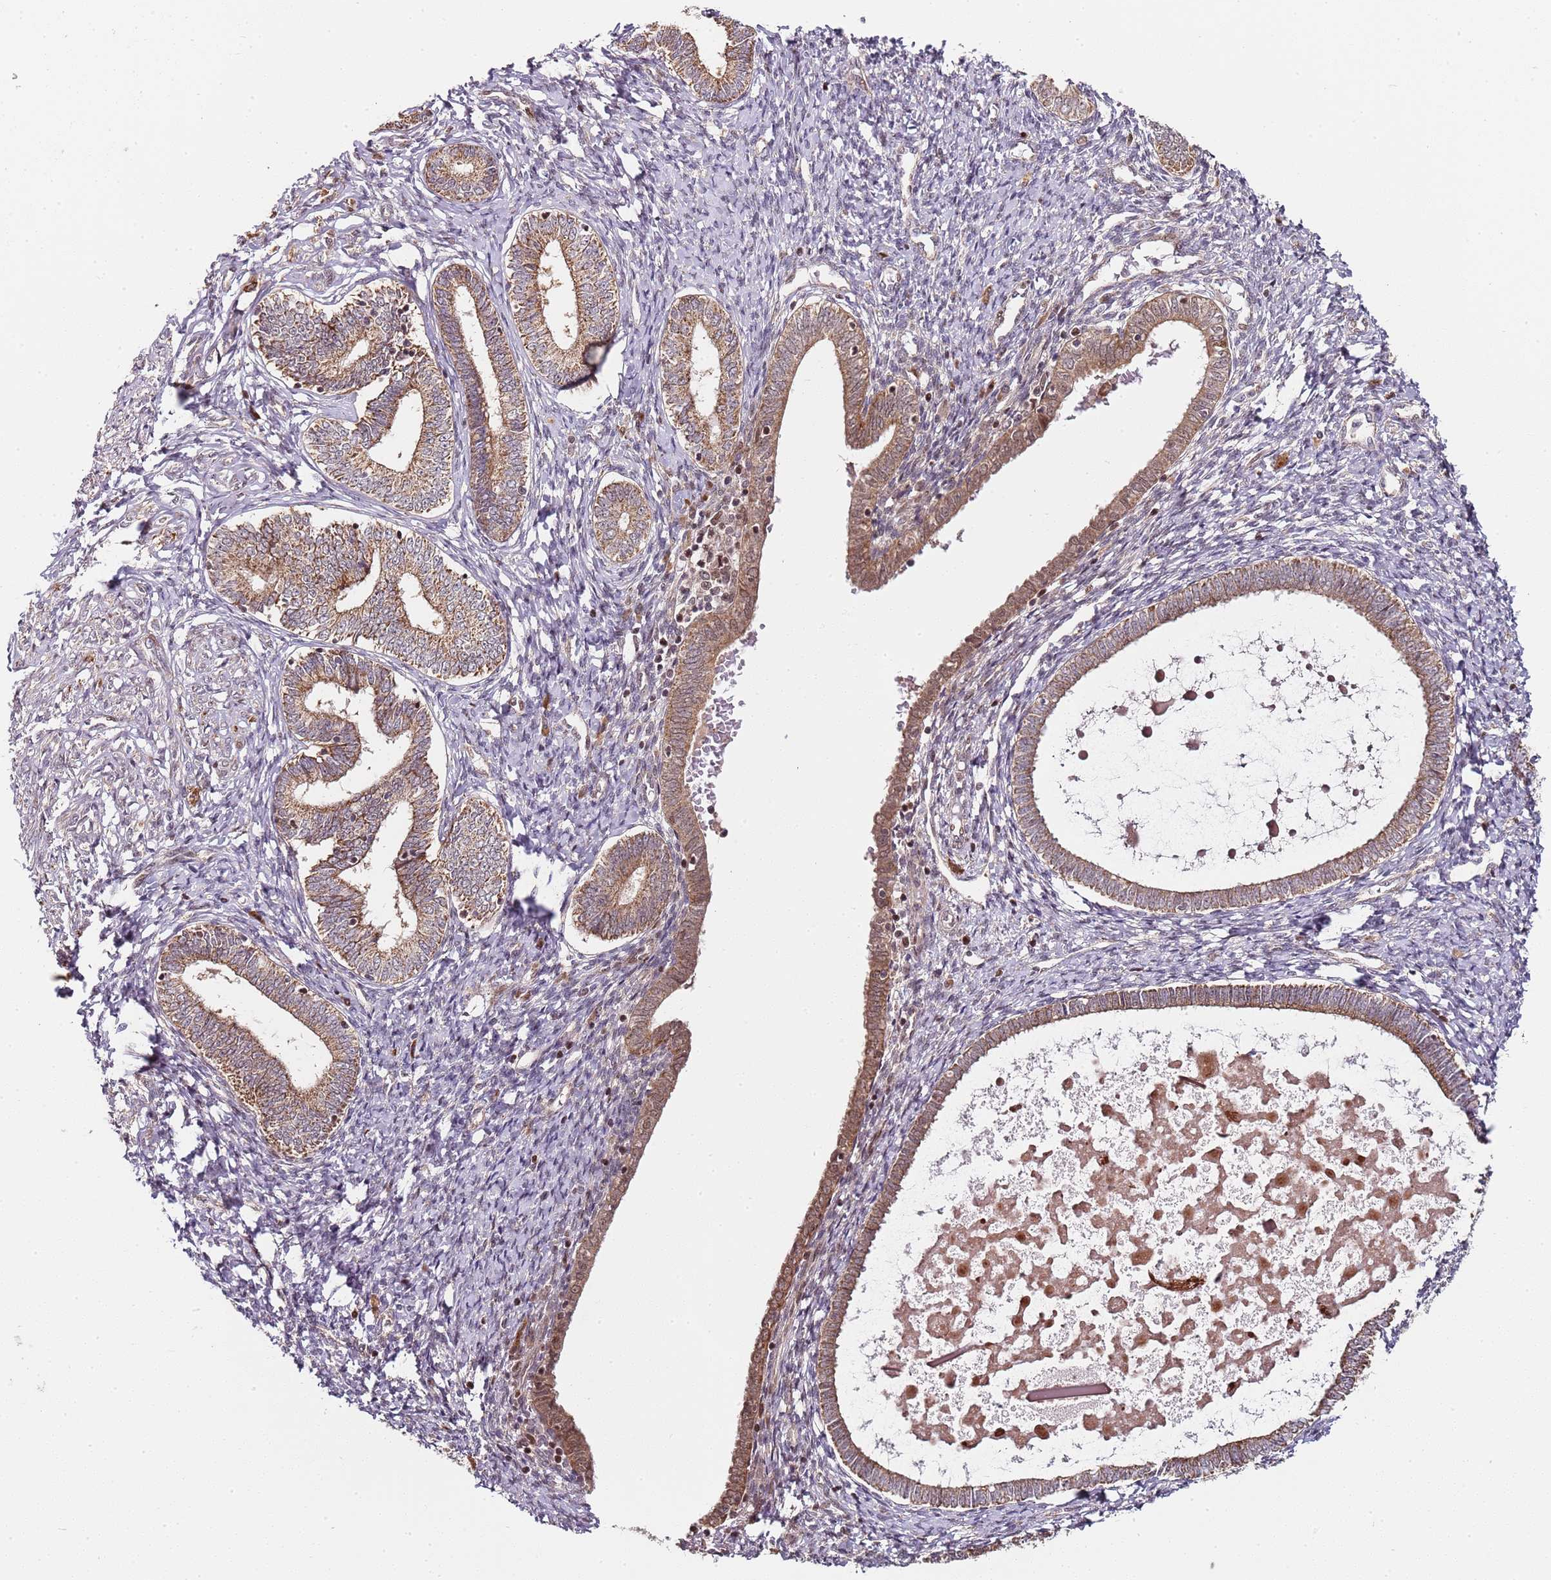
{"staining": {"intensity": "negative", "quantity": "none", "location": "none"}, "tissue": "endometrium", "cell_type": "Cells in endometrial stroma", "image_type": "normal", "snomed": [{"axis": "morphology", "description": "Normal tissue, NOS"}, {"axis": "topography", "description": "Endometrium"}], "caption": "Immunohistochemistry (IHC) histopathology image of benign endometrium stained for a protein (brown), which demonstrates no expression in cells in endometrial stroma.", "gene": "EDC3", "patient": {"sex": "female", "age": 72}}